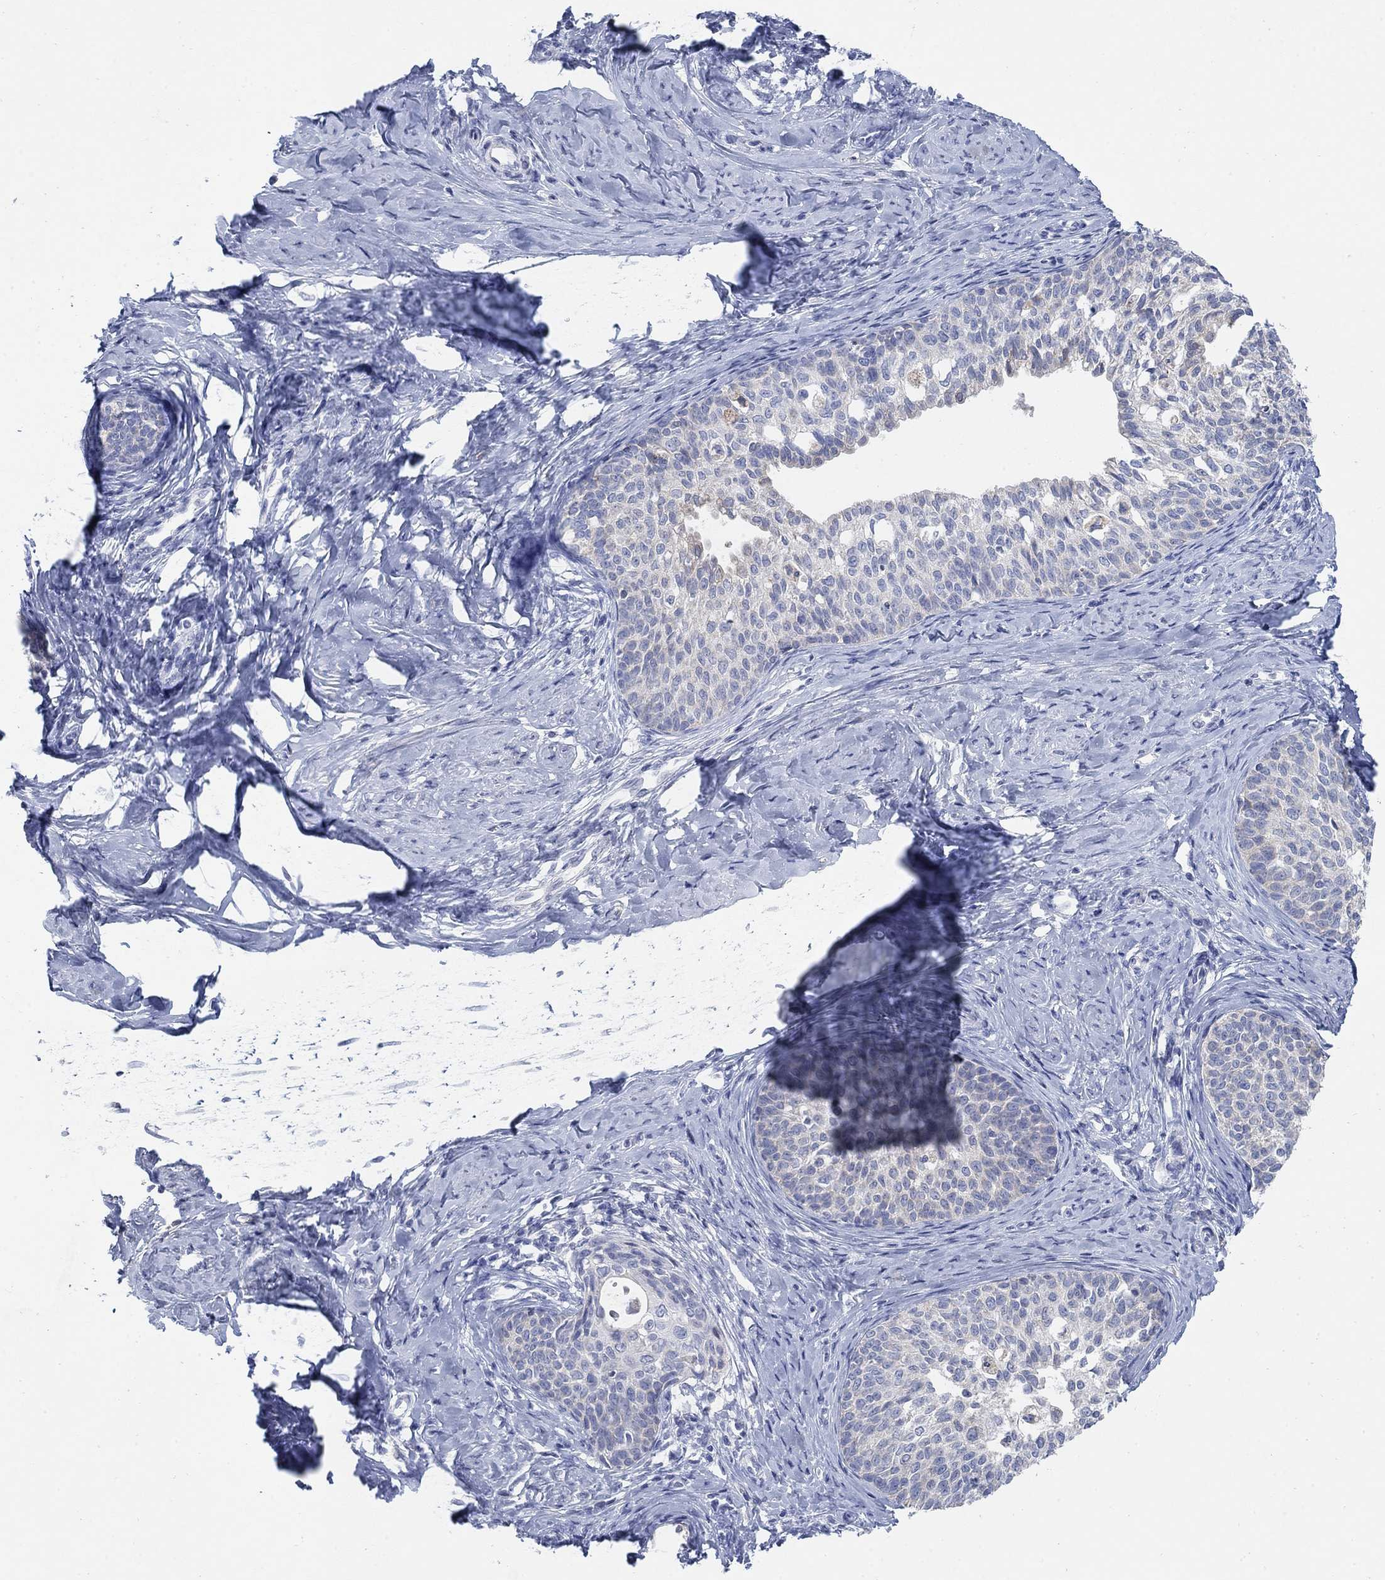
{"staining": {"intensity": "negative", "quantity": "none", "location": "none"}, "tissue": "cervical cancer", "cell_type": "Tumor cells", "image_type": "cancer", "snomed": [{"axis": "morphology", "description": "Squamous cell carcinoma, NOS"}, {"axis": "topography", "description": "Cervix"}], "caption": "Tumor cells are negative for protein expression in human squamous cell carcinoma (cervical).", "gene": "SCCPDH", "patient": {"sex": "female", "age": 51}}